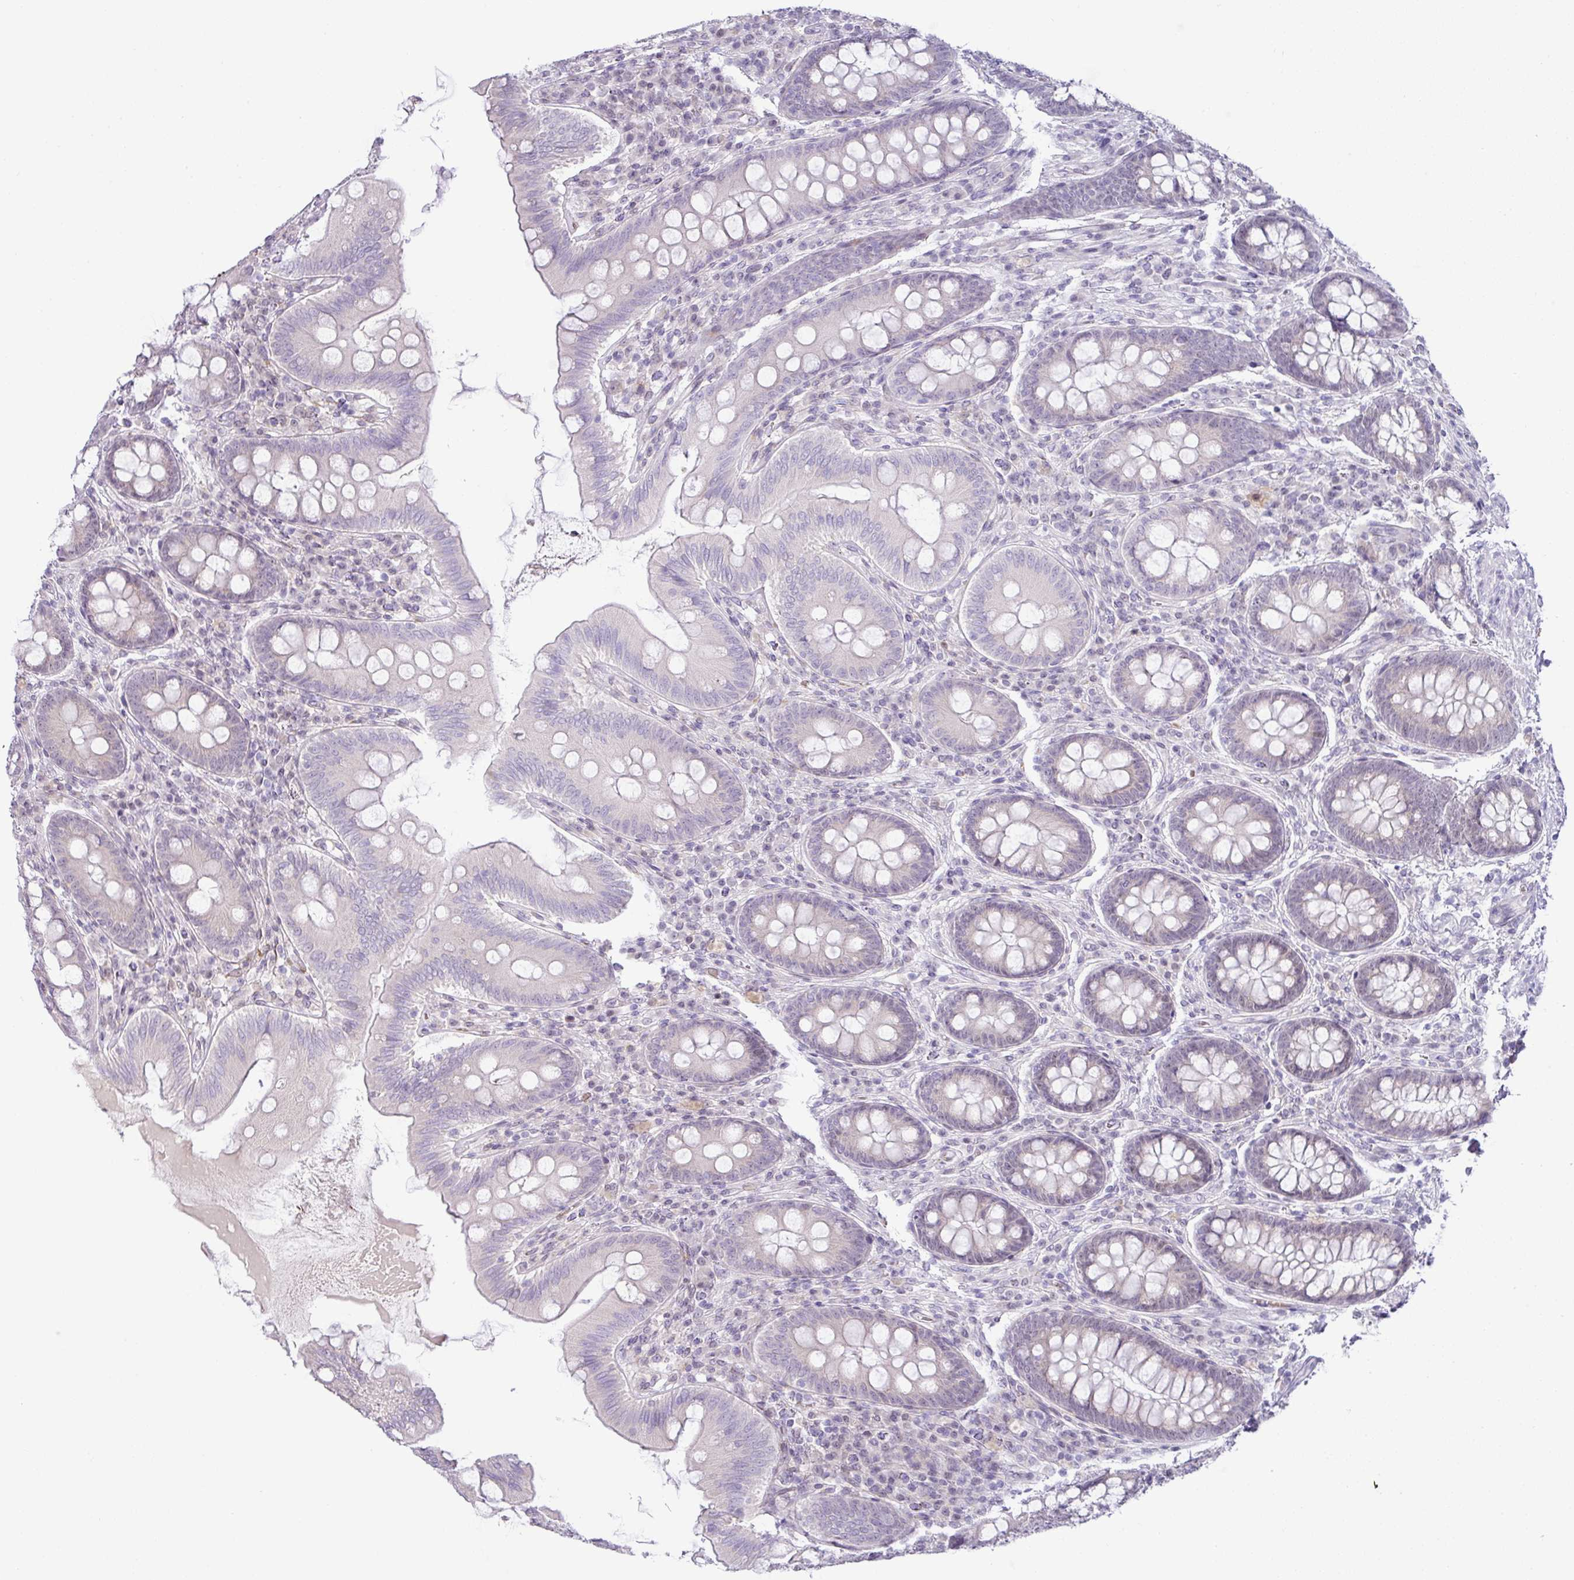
{"staining": {"intensity": "weak", "quantity": "<25%", "location": "nuclear"}, "tissue": "appendix", "cell_type": "Glandular cells", "image_type": "normal", "snomed": [{"axis": "morphology", "description": "Normal tissue, NOS"}, {"axis": "topography", "description": "Appendix"}], "caption": "Protein analysis of normal appendix displays no significant expression in glandular cells.", "gene": "PARP2", "patient": {"sex": "male", "age": 71}}